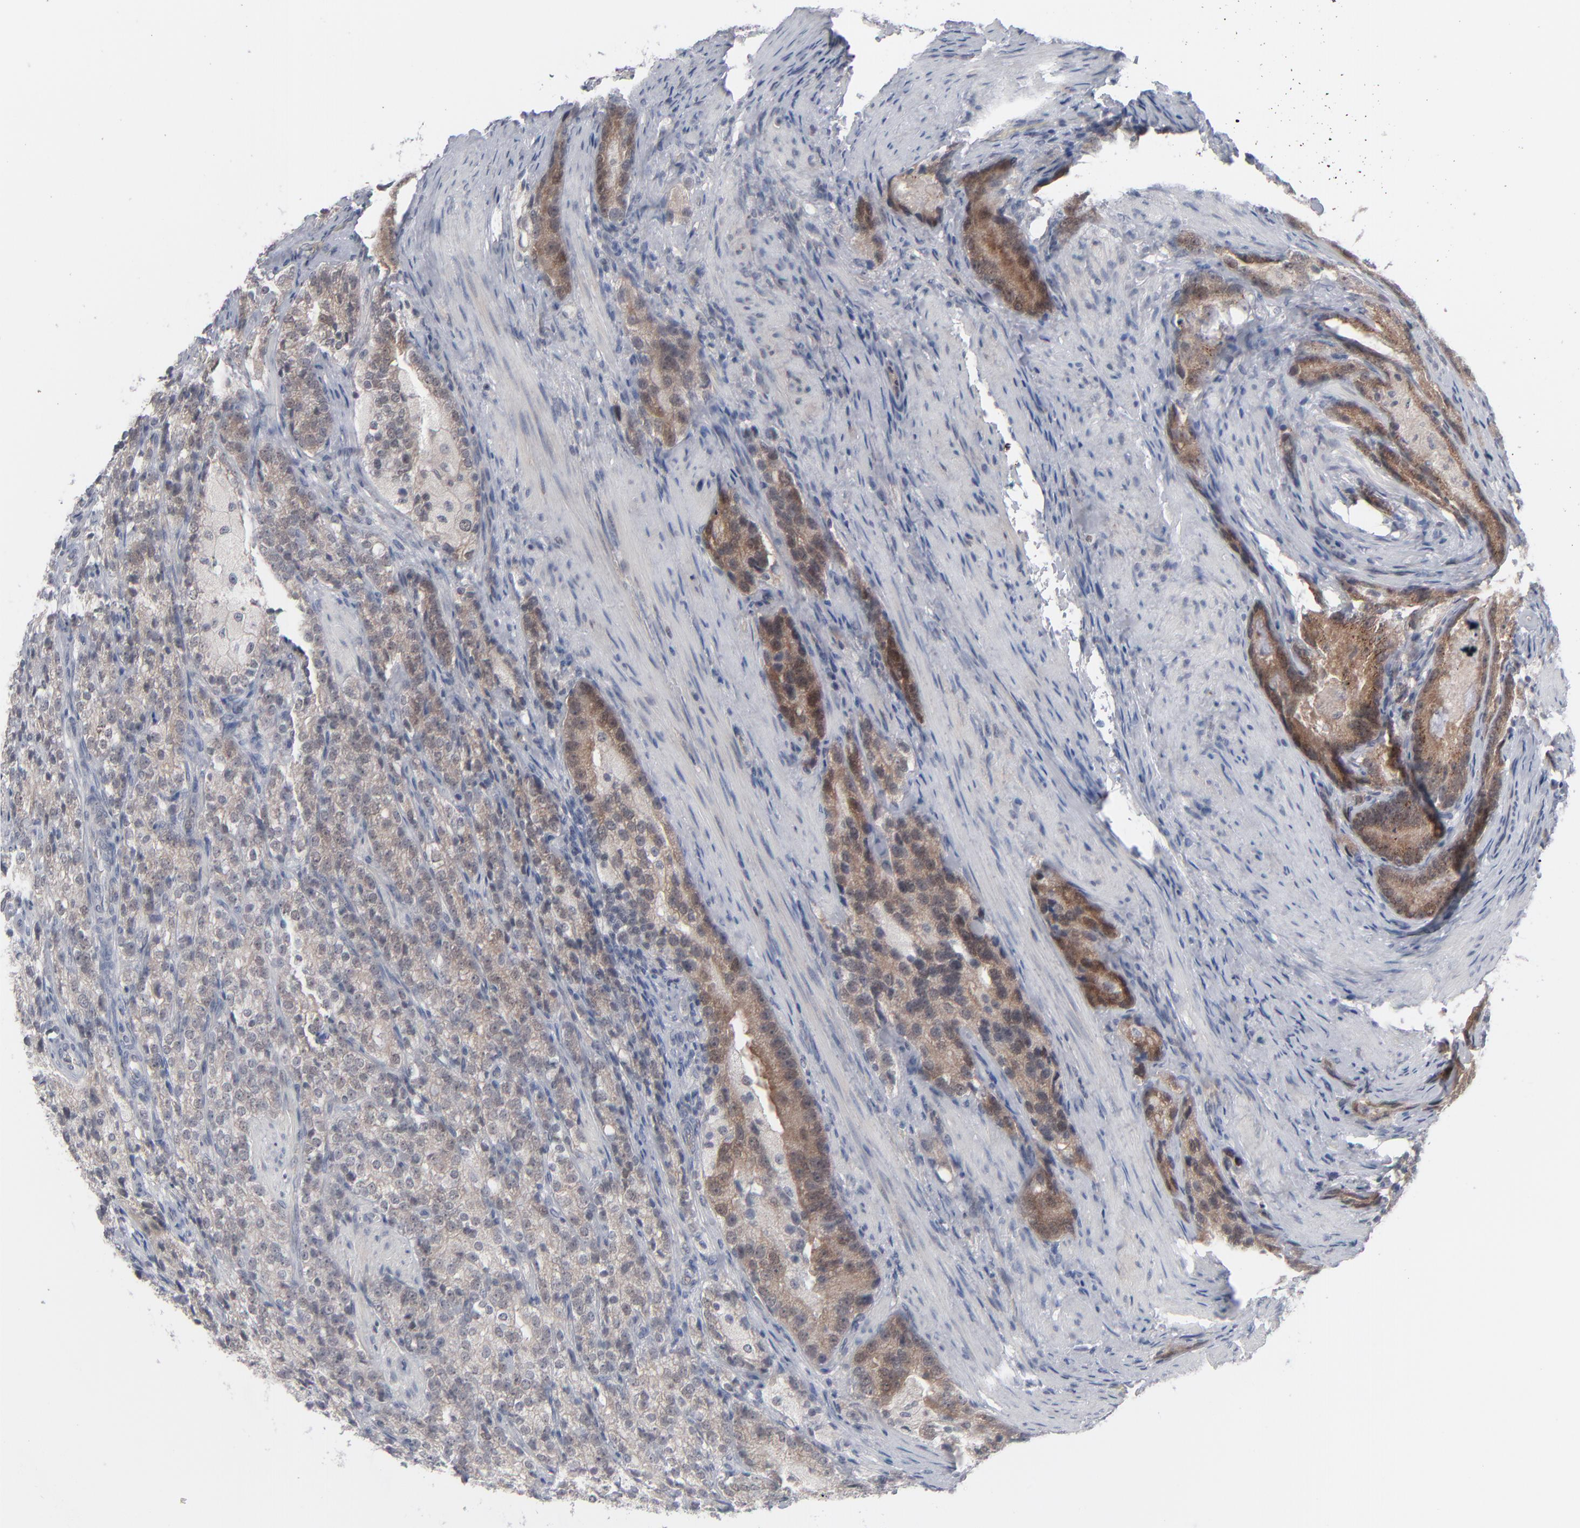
{"staining": {"intensity": "moderate", "quantity": ">75%", "location": "cytoplasmic/membranous"}, "tissue": "prostate cancer", "cell_type": "Tumor cells", "image_type": "cancer", "snomed": [{"axis": "morphology", "description": "Adenocarcinoma, High grade"}, {"axis": "topography", "description": "Prostate"}], "caption": "Tumor cells exhibit moderate cytoplasmic/membranous staining in approximately >75% of cells in adenocarcinoma (high-grade) (prostate).", "gene": "POF1B", "patient": {"sex": "male", "age": 63}}